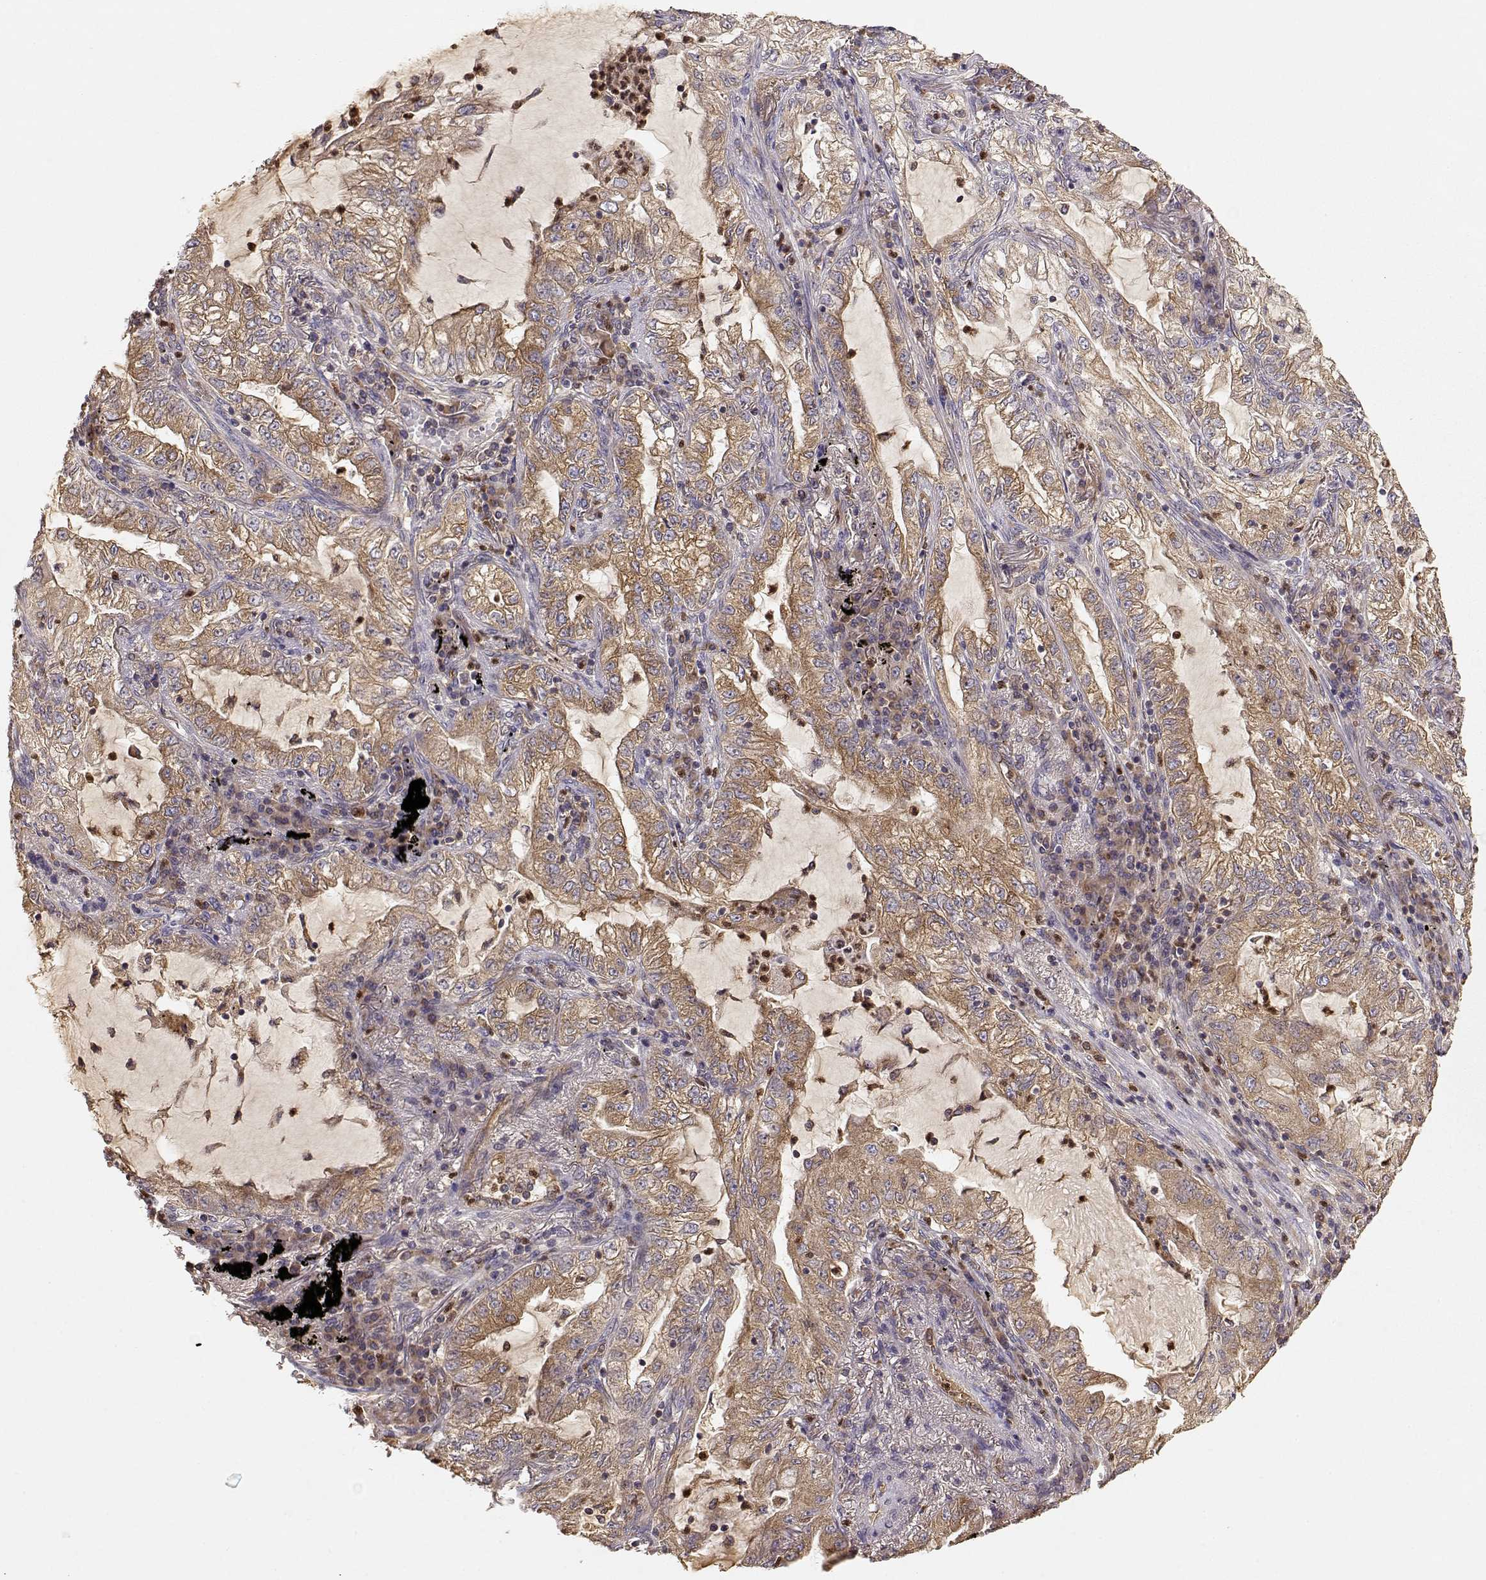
{"staining": {"intensity": "weak", "quantity": ">75%", "location": "cytoplasmic/membranous"}, "tissue": "lung cancer", "cell_type": "Tumor cells", "image_type": "cancer", "snomed": [{"axis": "morphology", "description": "Adenocarcinoma, NOS"}, {"axis": "topography", "description": "Lung"}], "caption": "Lung cancer tissue displays weak cytoplasmic/membranous expression in about >75% of tumor cells, visualized by immunohistochemistry.", "gene": "ARHGEF2", "patient": {"sex": "female", "age": 73}}